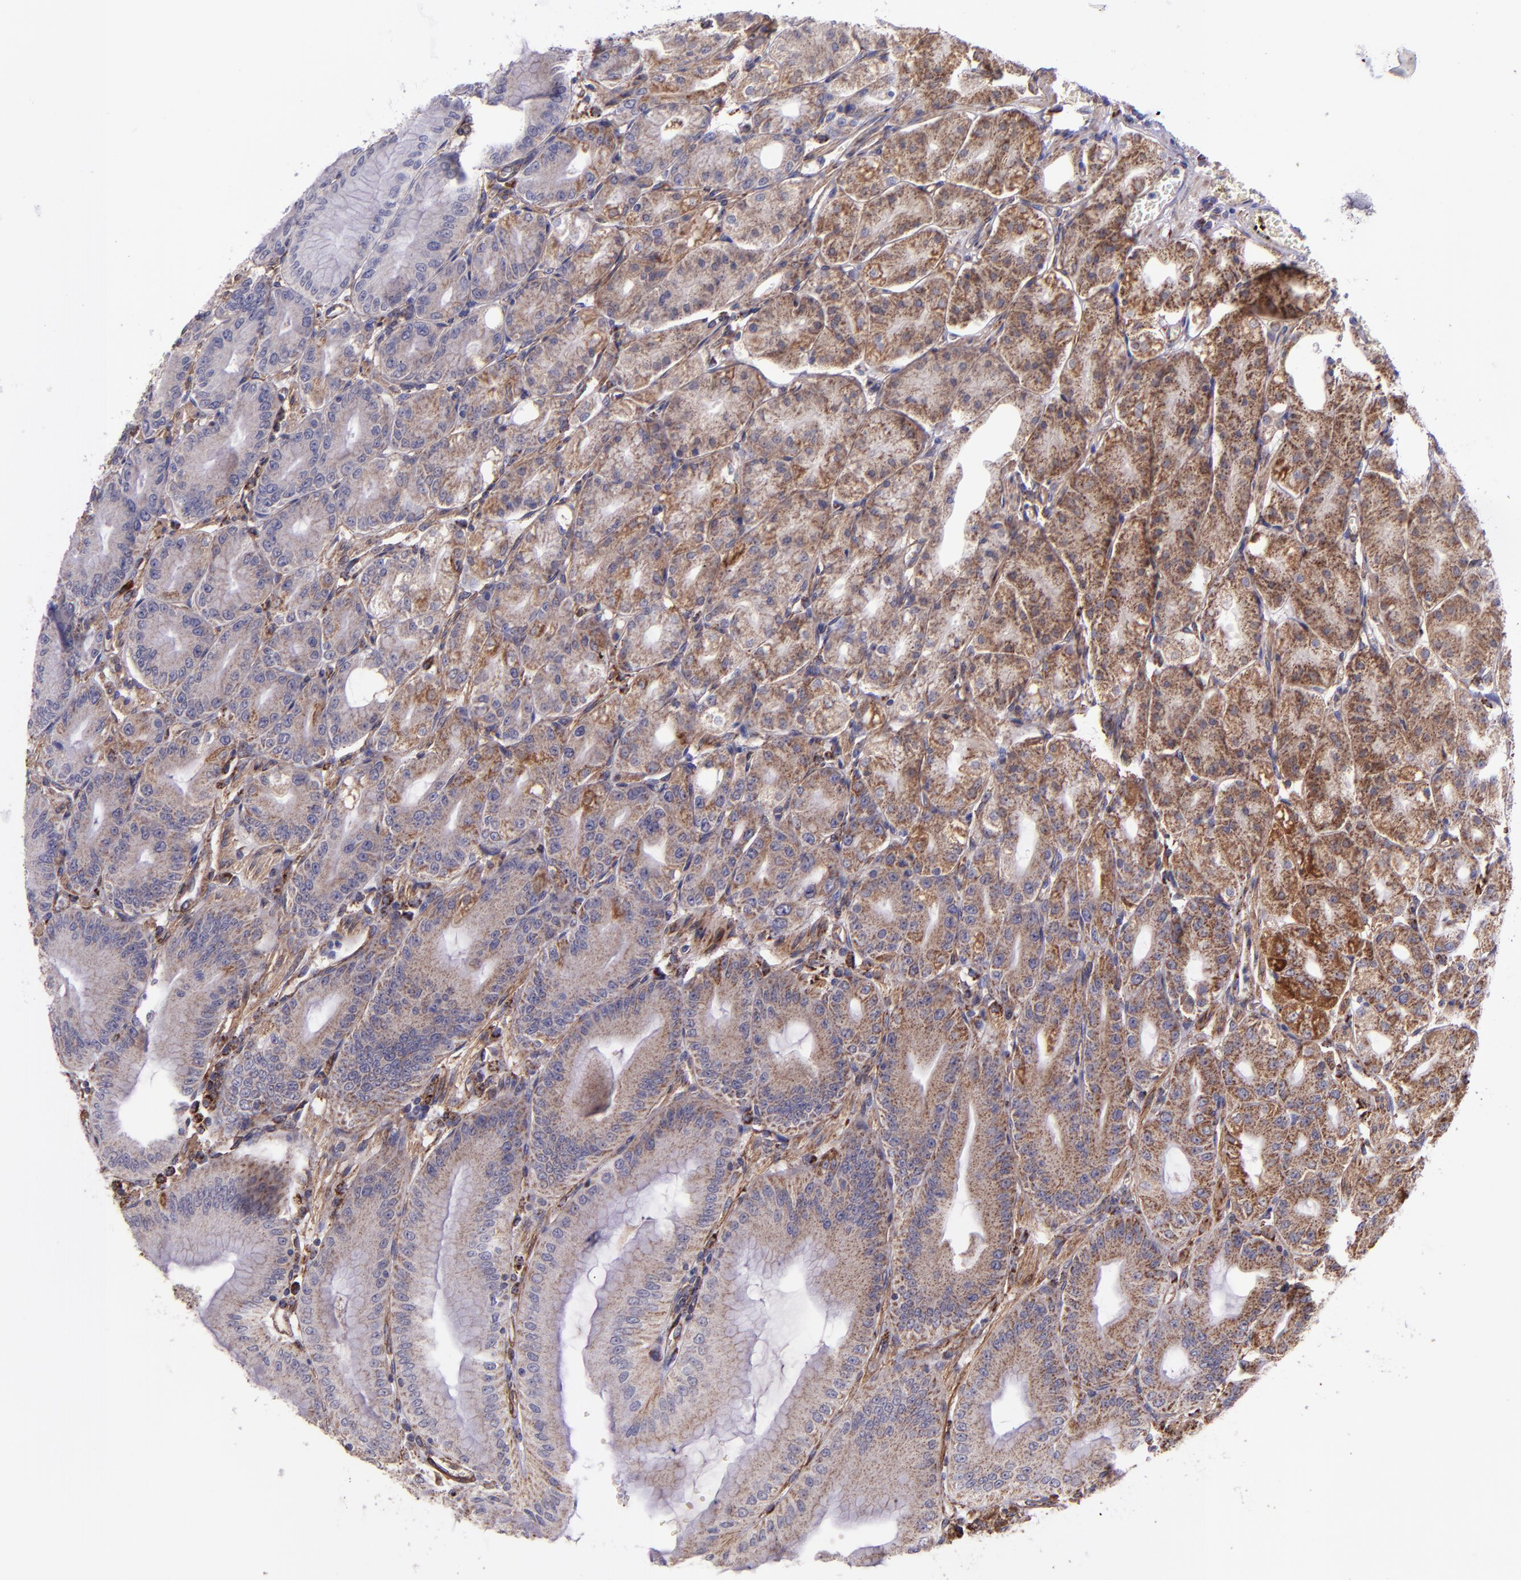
{"staining": {"intensity": "moderate", "quantity": "25%-75%", "location": "cytoplasmic/membranous"}, "tissue": "stomach", "cell_type": "Glandular cells", "image_type": "normal", "snomed": [{"axis": "morphology", "description": "Normal tissue, NOS"}, {"axis": "topography", "description": "Stomach, lower"}], "caption": "IHC staining of unremarkable stomach, which demonstrates medium levels of moderate cytoplasmic/membranous positivity in about 25%-75% of glandular cells indicating moderate cytoplasmic/membranous protein positivity. The staining was performed using DAB (brown) for protein detection and nuclei were counterstained in hematoxylin (blue).", "gene": "IDH3G", "patient": {"sex": "male", "age": 71}}